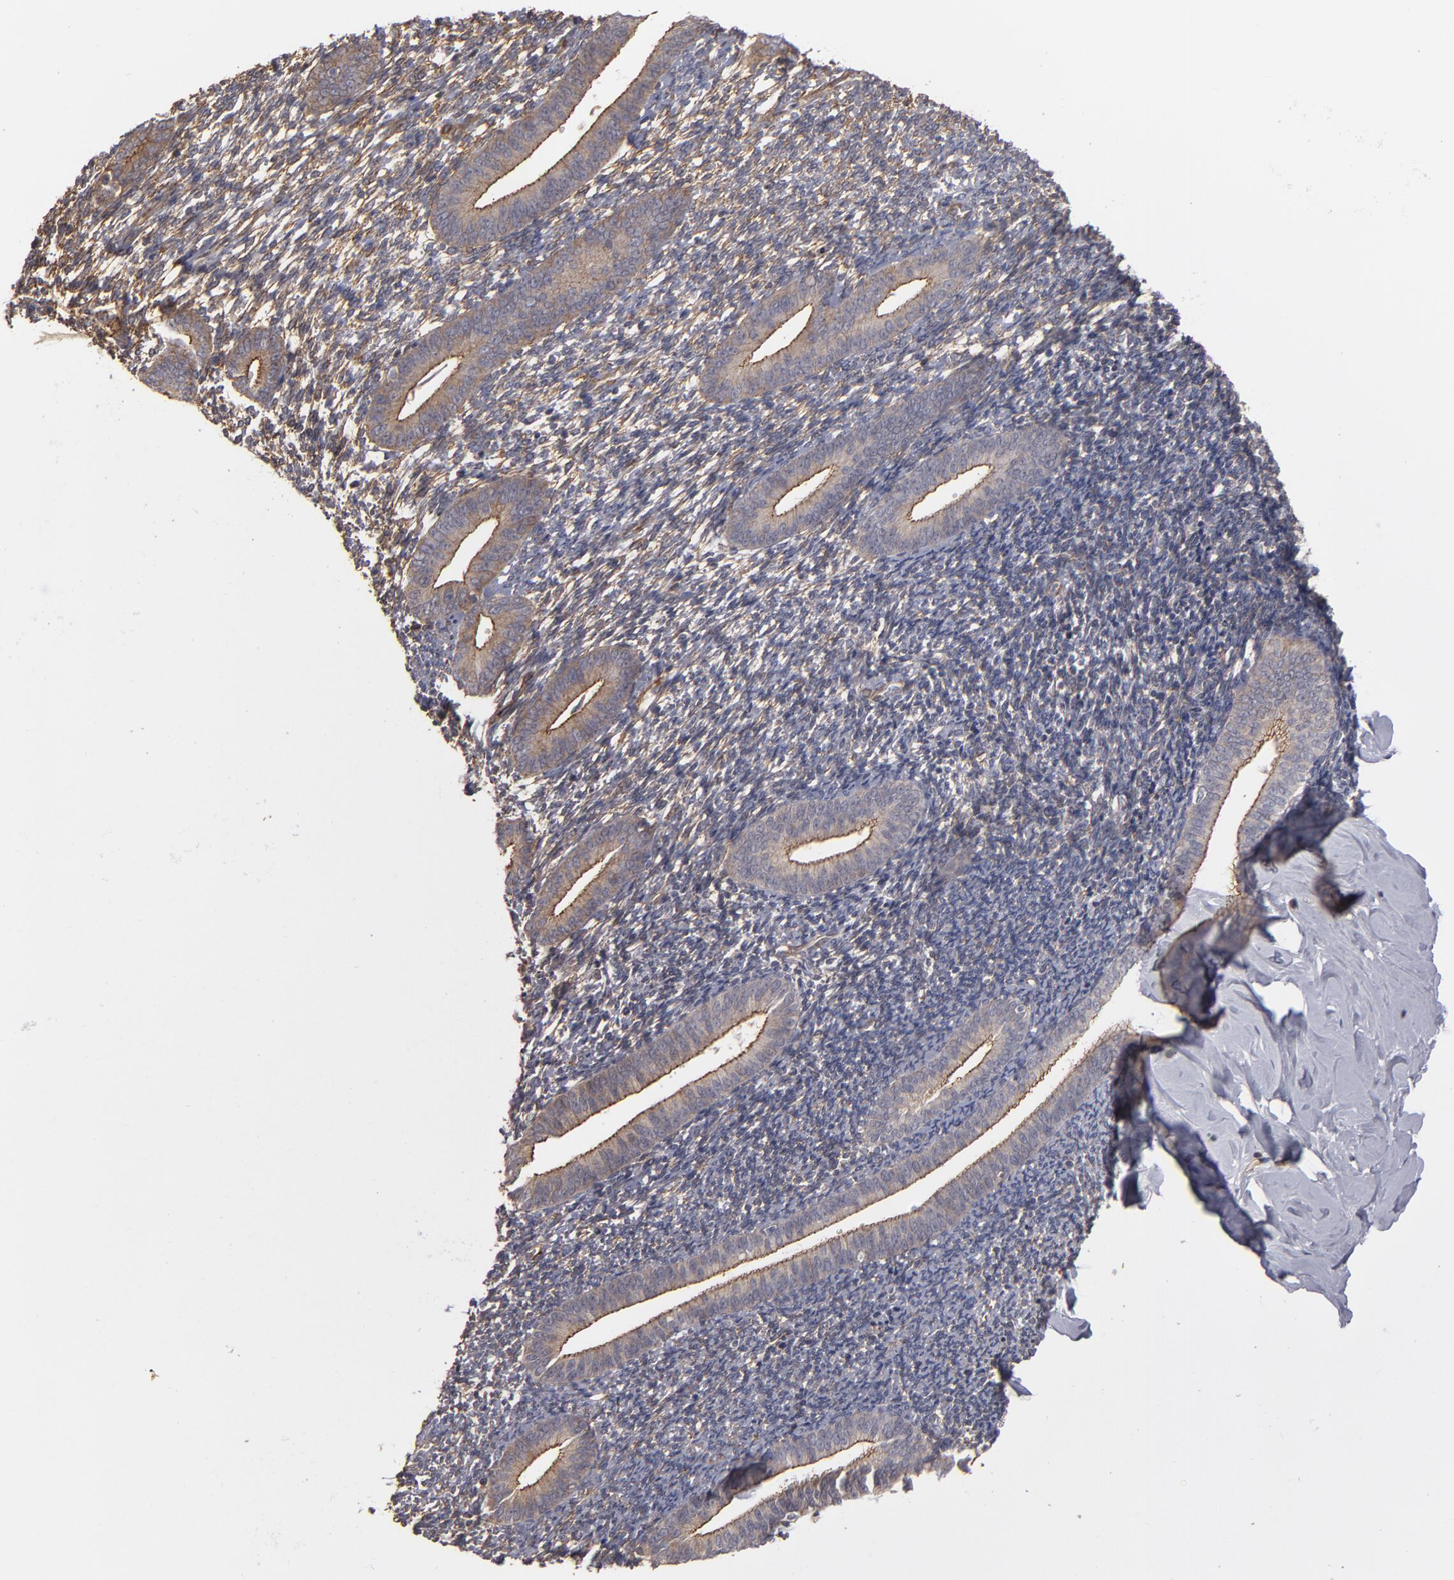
{"staining": {"intensity": "moderate", "quantity": ">75%", "location": "cytoplasmic/membranous"}, "tissue": "endometrium", "cell_type": "Cells in endometrial stroma", "image_type": "normal", "snomed": [{"axis": "morphology", "description": "Normal tissue, NOS"}, {"axis": "topography", "description": "Smooth muscle"}, {"axis": "topography", "description": "Endometrium"}], "caption": "IHC staining of benign endometrium, which shows medium levels of moderate cytoplasmic/membranous expression in approximately >75% of cells in endometrial stroma indicating moderate cytoplasmic/membranous protein positivity. The staining was performed using DAB (3,3'-diaminobenzidine) (brown) for protein detection and nuclei were counterstained in hematoxylin (blue).", "gene": "TJP1", "patient": {"sex": "female", "age": 57}}